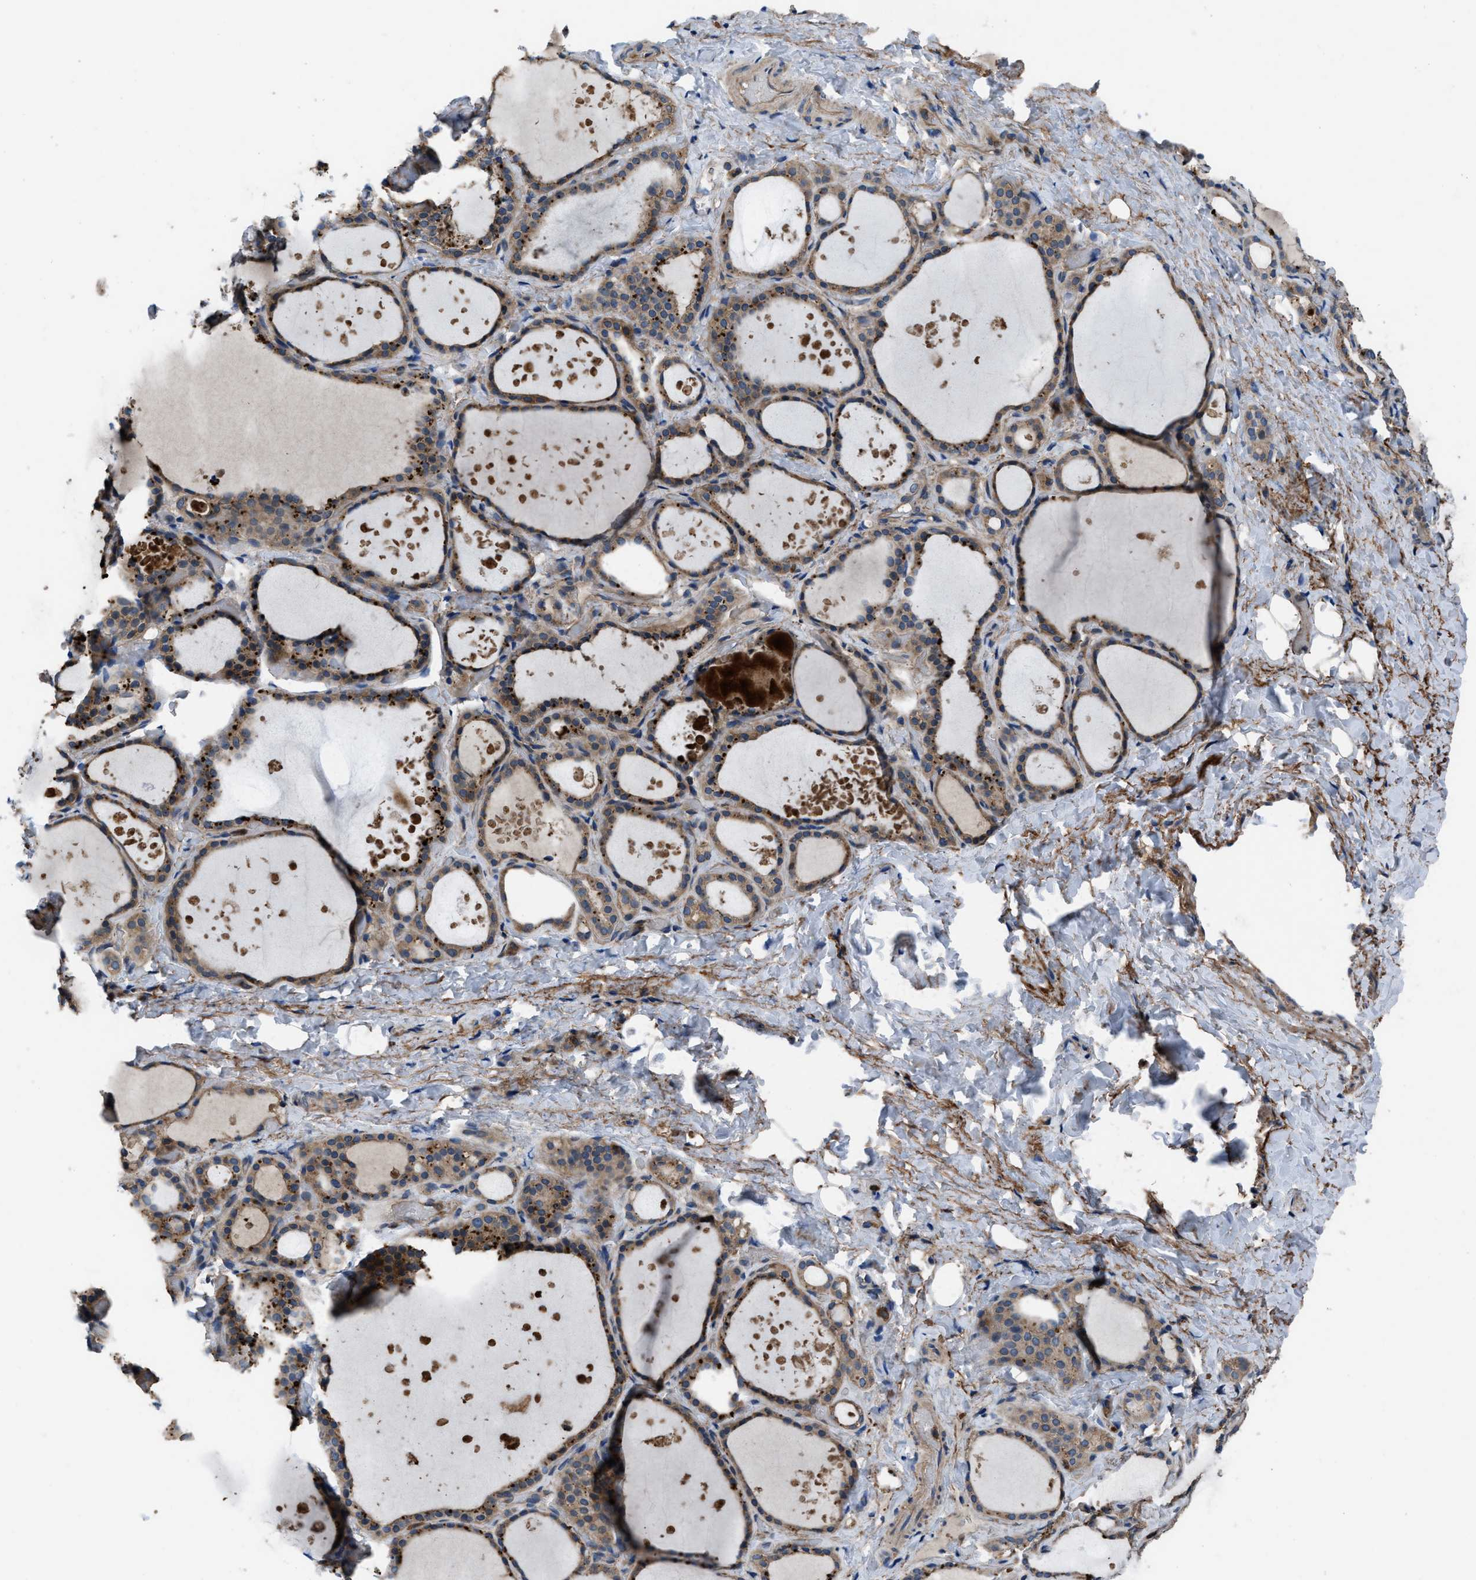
{"staining": {"intensity": "moderate", "quantity": ">75%", "location": "cytoplasmic/membranous"}, "tissue": "thyroid gland", "cell_type": "Glandular cells", "image_type": "normal", "snomed": [{"axis": "morphology", "description": "Normal tissue, NOS"}, {"axis": "topography", "description": "Thyroid gland"}], "caption": "Immunohistochemistry photomicrograph of unremarkable human thyroid gland stained for a protein (brown), which demonstrates medium levels of moderate cytoplasmic/membranous staining in about >75% of glandular cells.", "gene": "USP25", "patient": {"sex": "female", "age": 44}}